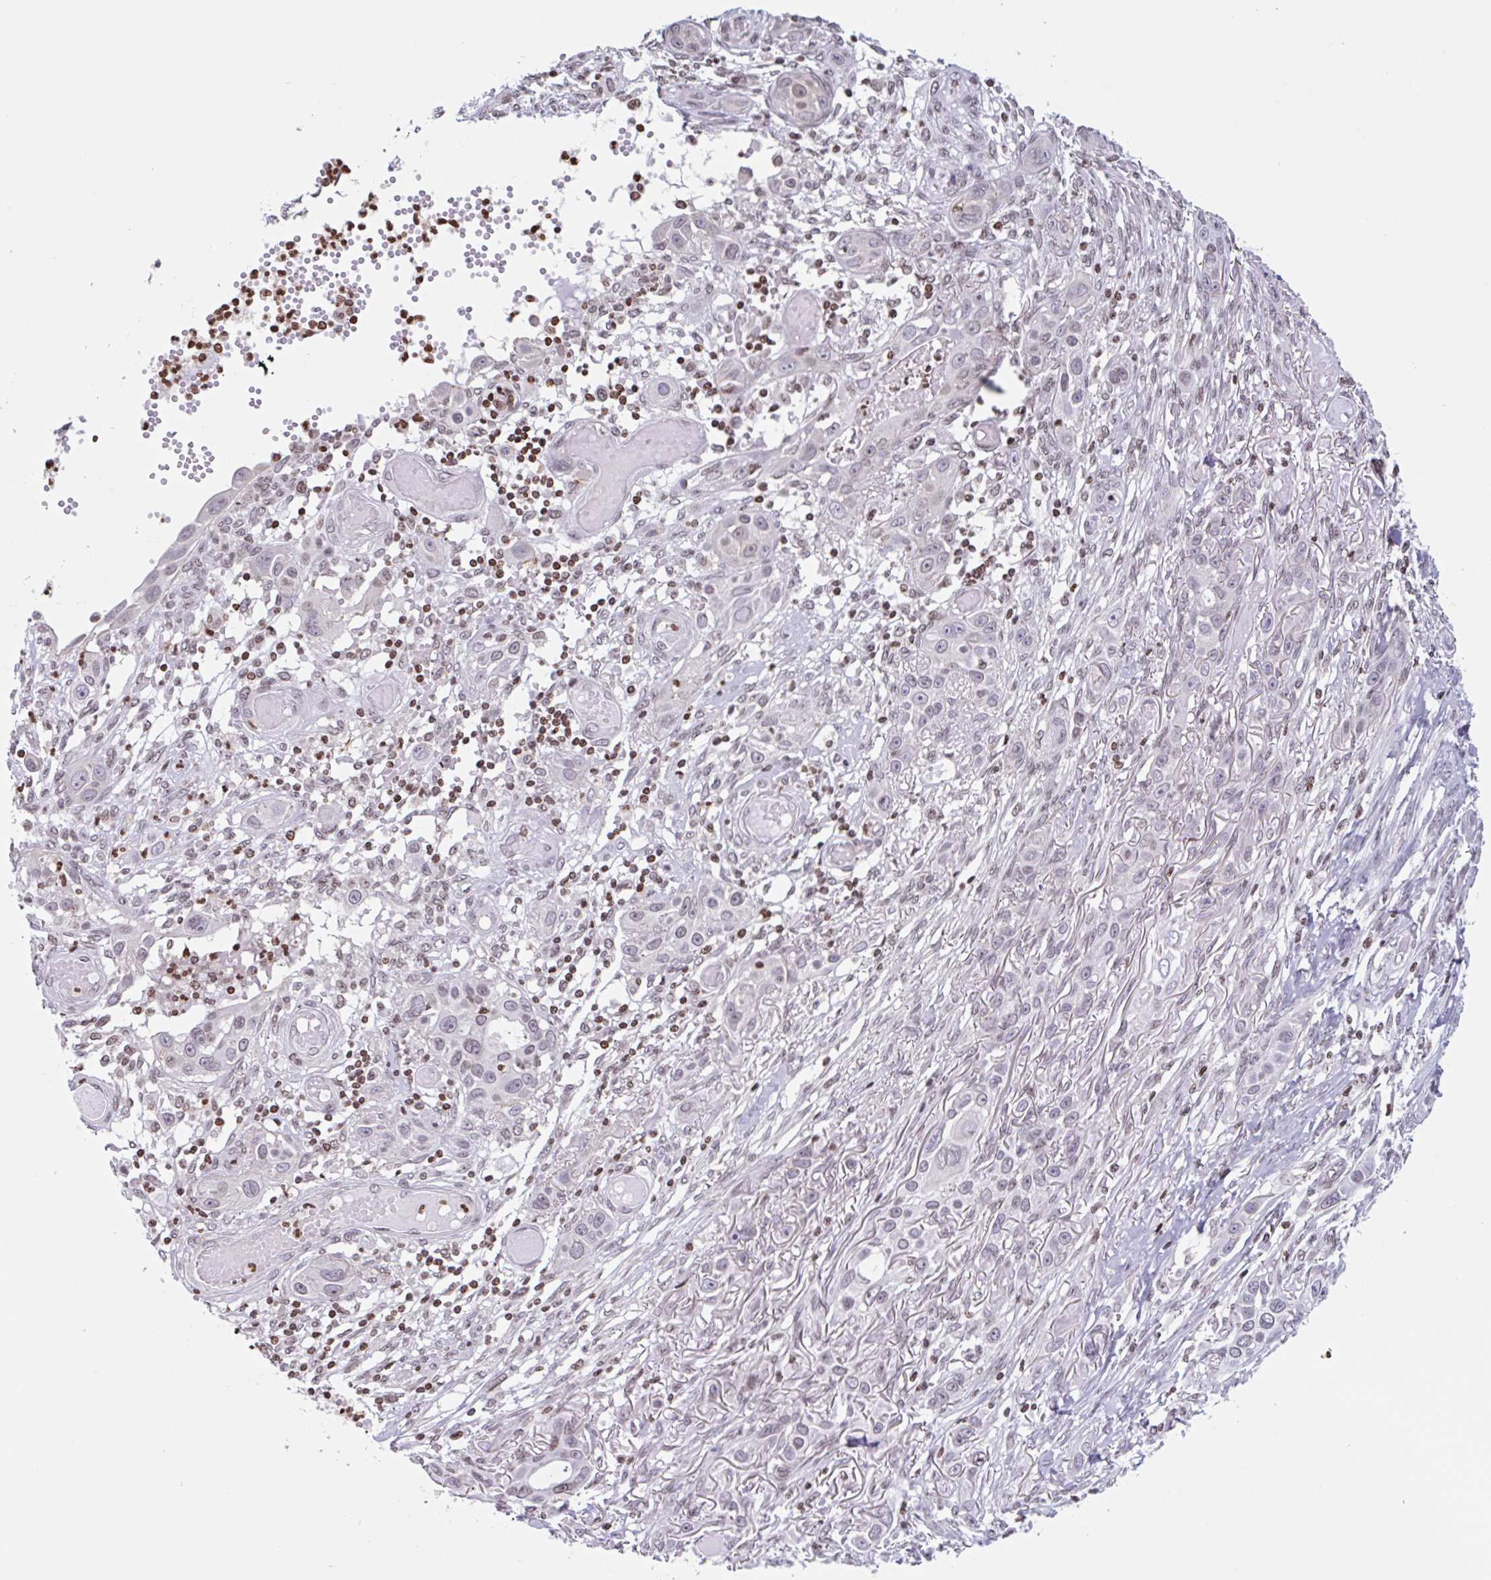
{"staining": {"intensity": "weak", "quantity": "25%-75%", "location": "nuclear"}, "tissue": "skin cancer", "cell_type": "Tumor cells", "image_type": "cancer", "snomed": [{"axis": "morphology", "description": "Squamous cell carcinoma, NOS"}, {"axis": "topography", "description": "Skin"}], "caption": "Weak nuclear positivity for a protein is seen in about 25%-75% of tumor cells of squamous cell carcinoma (skin) using IHC.", "gene": "NOL6", "patient": {"sex": "female", "age": 69}}